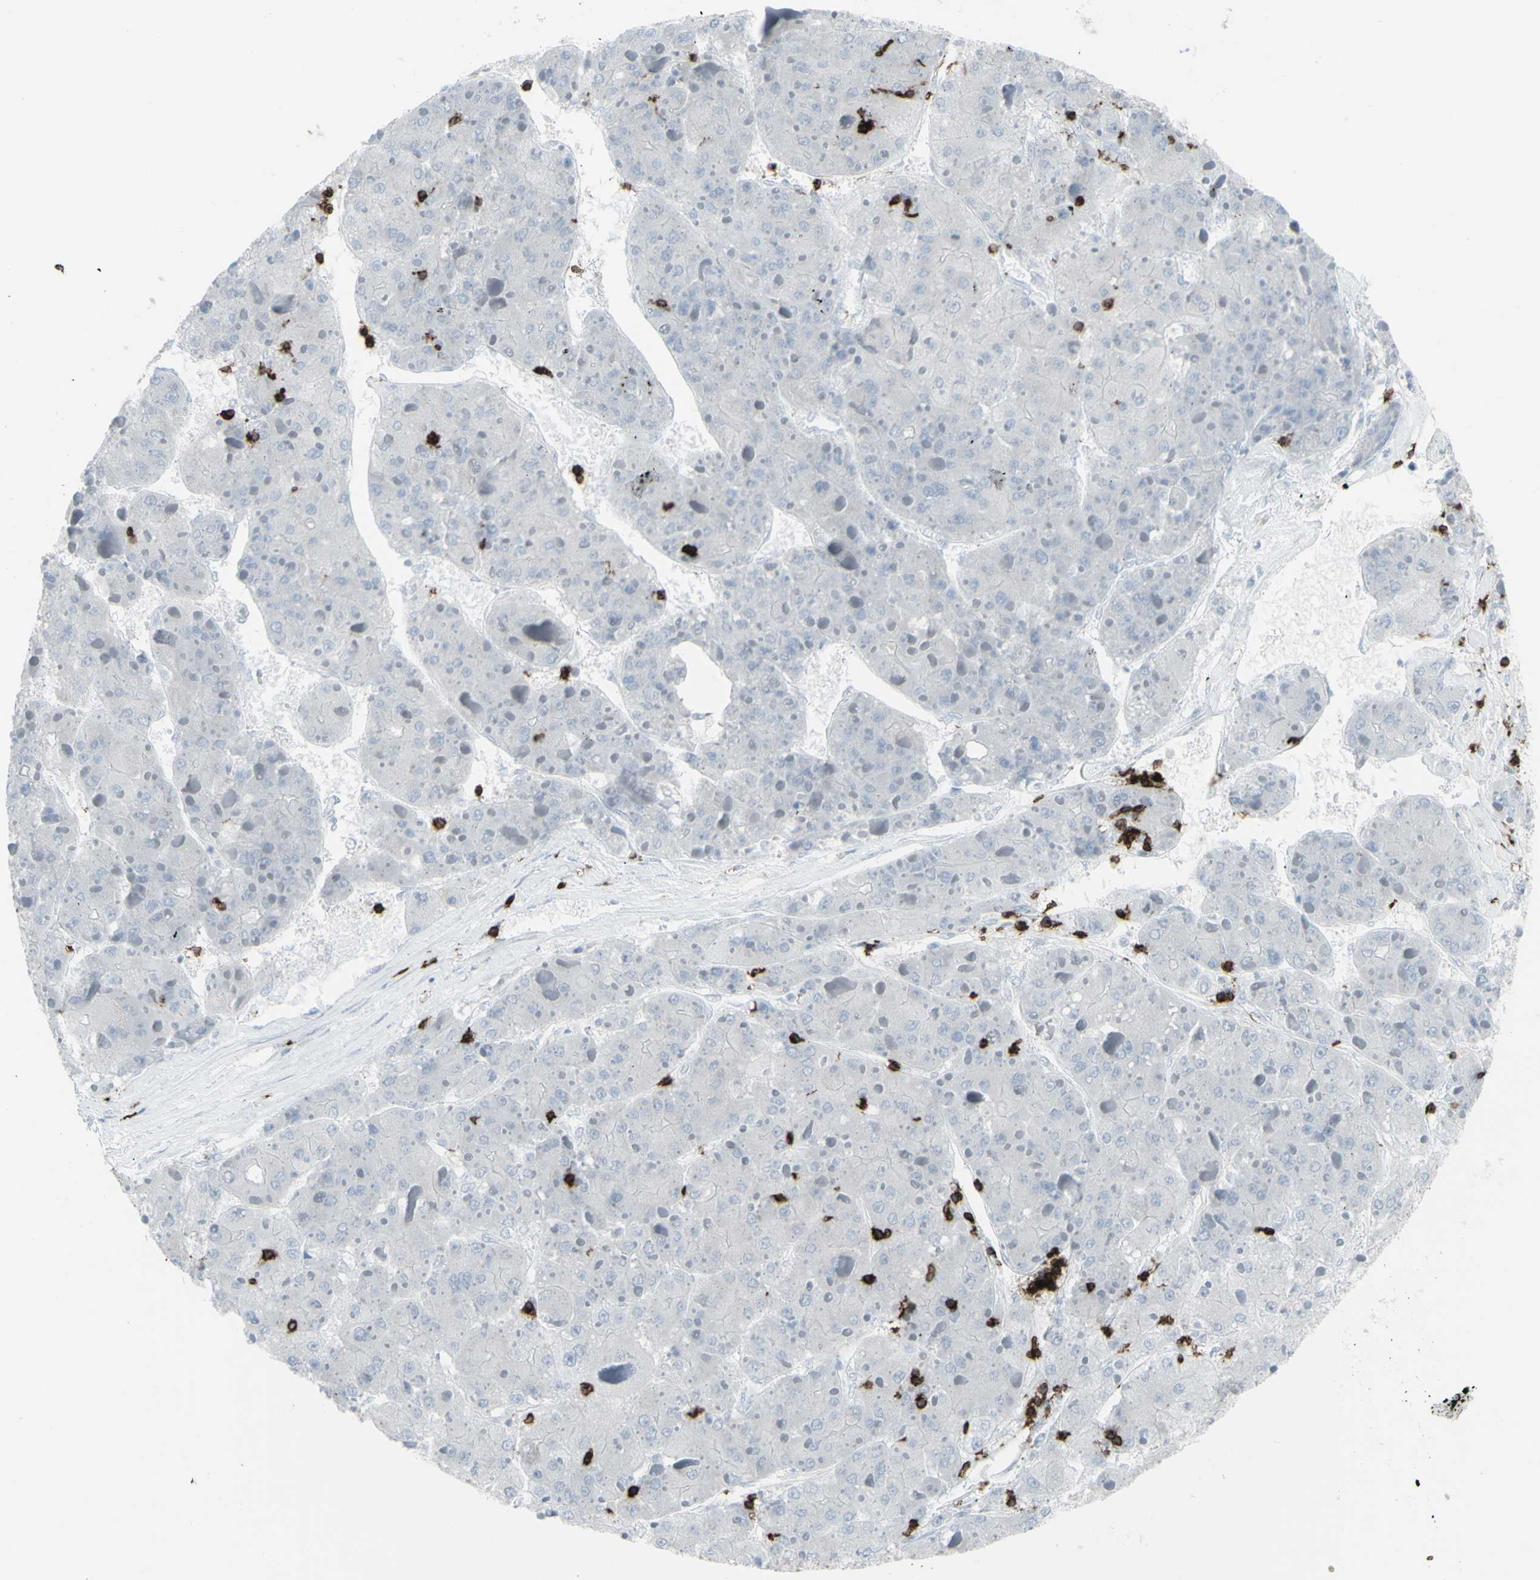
{"staining": {"intensity": "negative", "quantity": "none", "location": "none"}, "tissue": "liver cancer", "cell_type": "Tumor cells", "image_type": "cancer", "snomed": [{"axis": "morphology", "description": "Carcinoma, Hepatocellular, NOS"}, {"axis": "topography", "description": "Liver"}], "caption": "An image of liver hepatocellular carcinoma stained for a protein shows no brown staining in tumor cells.", "gene": "CD247", "patient": {"sex": "female", "age": 73}}